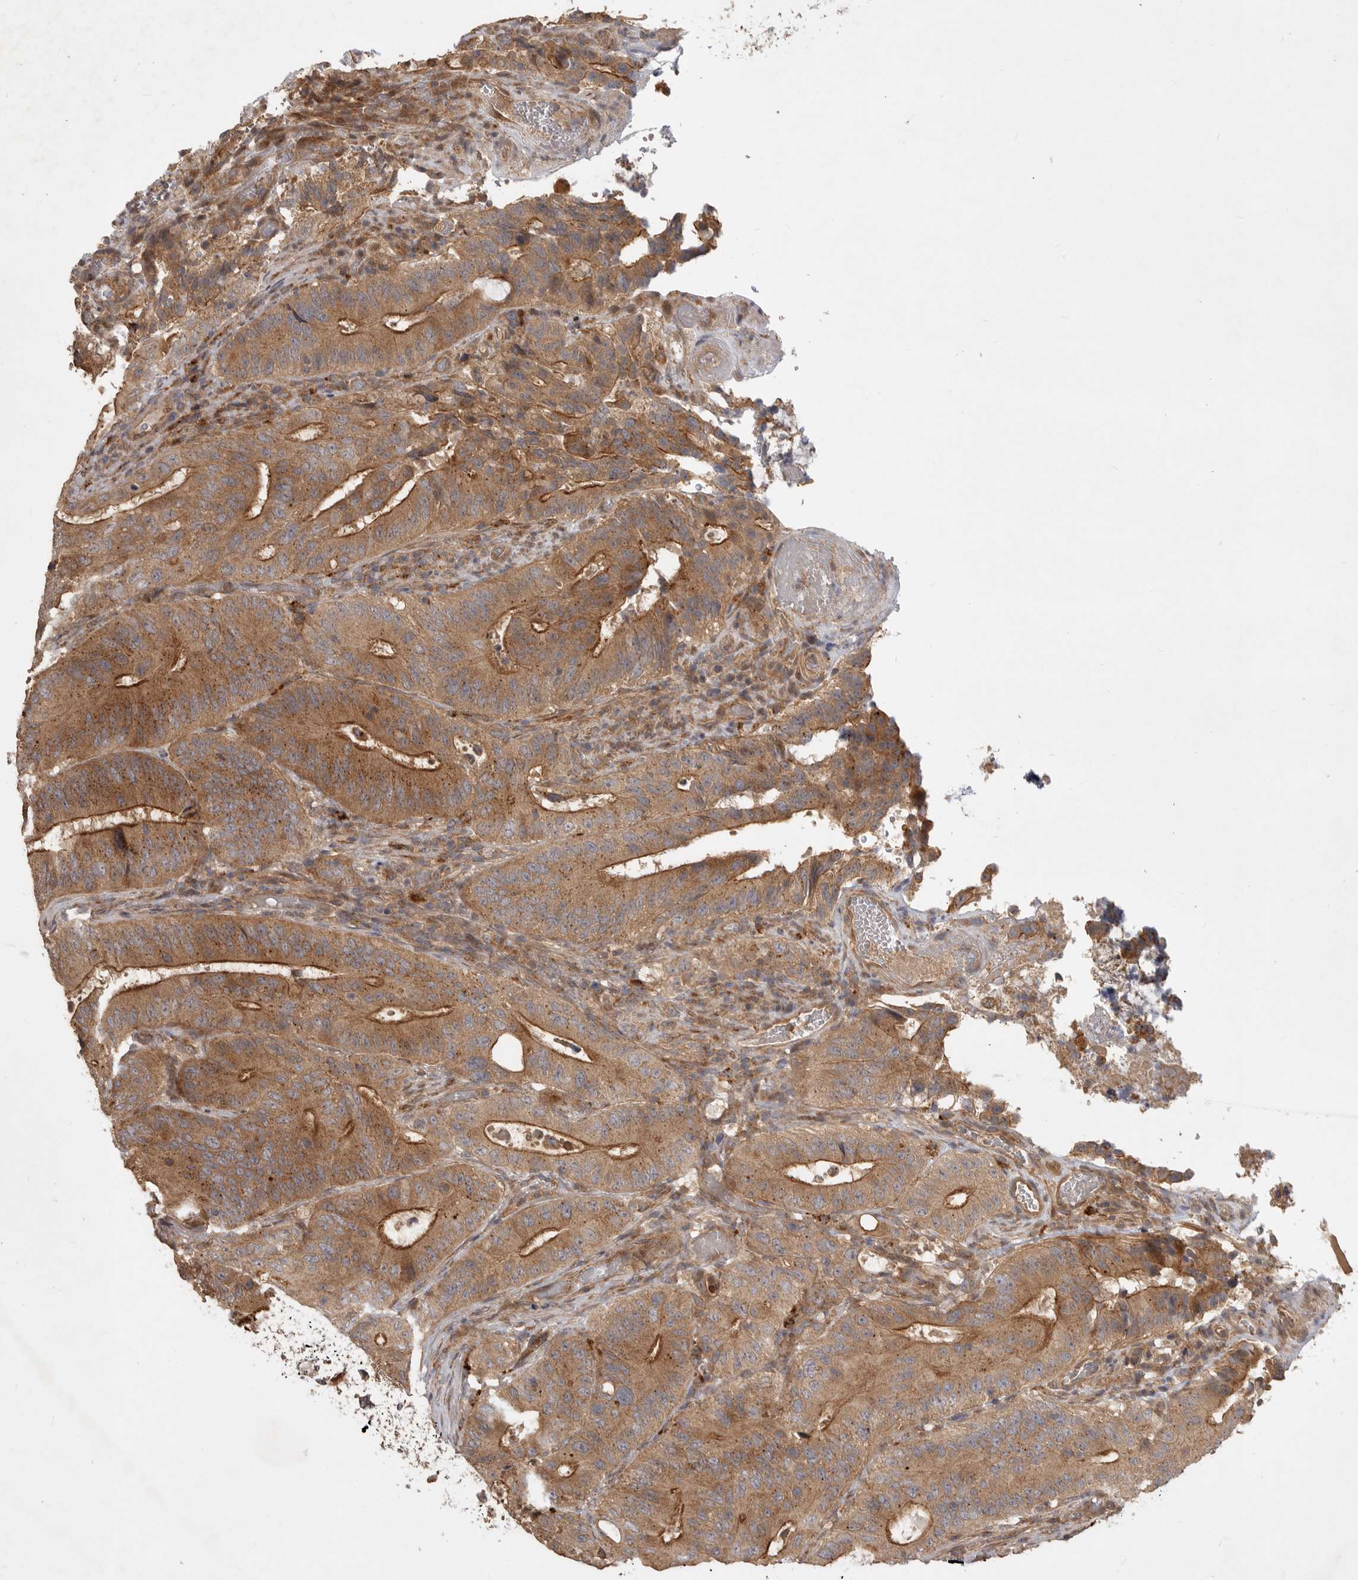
{"staining": {"intensity": "moderate", "quantity": ">75%", "location": "cytoplasmic/membranous"}, "tissue": "colorectal cancer", "cell_type": "Tumor cells", "image_type": "cancer", "snomed": [{"axis": "morphology", "description": "Adenocarcinoma, NOS"}, {"axis": "topography", "description": "Colon"}], "caption": "About >75% of tumor cells in human colorectal adenocarcinoma show moderate cytoplasmic/membranous protein positivity as visualized by brown immunohistochemical staining.", "gene": "ZNF232", "patient": {"sex": "male", "age": 83}}